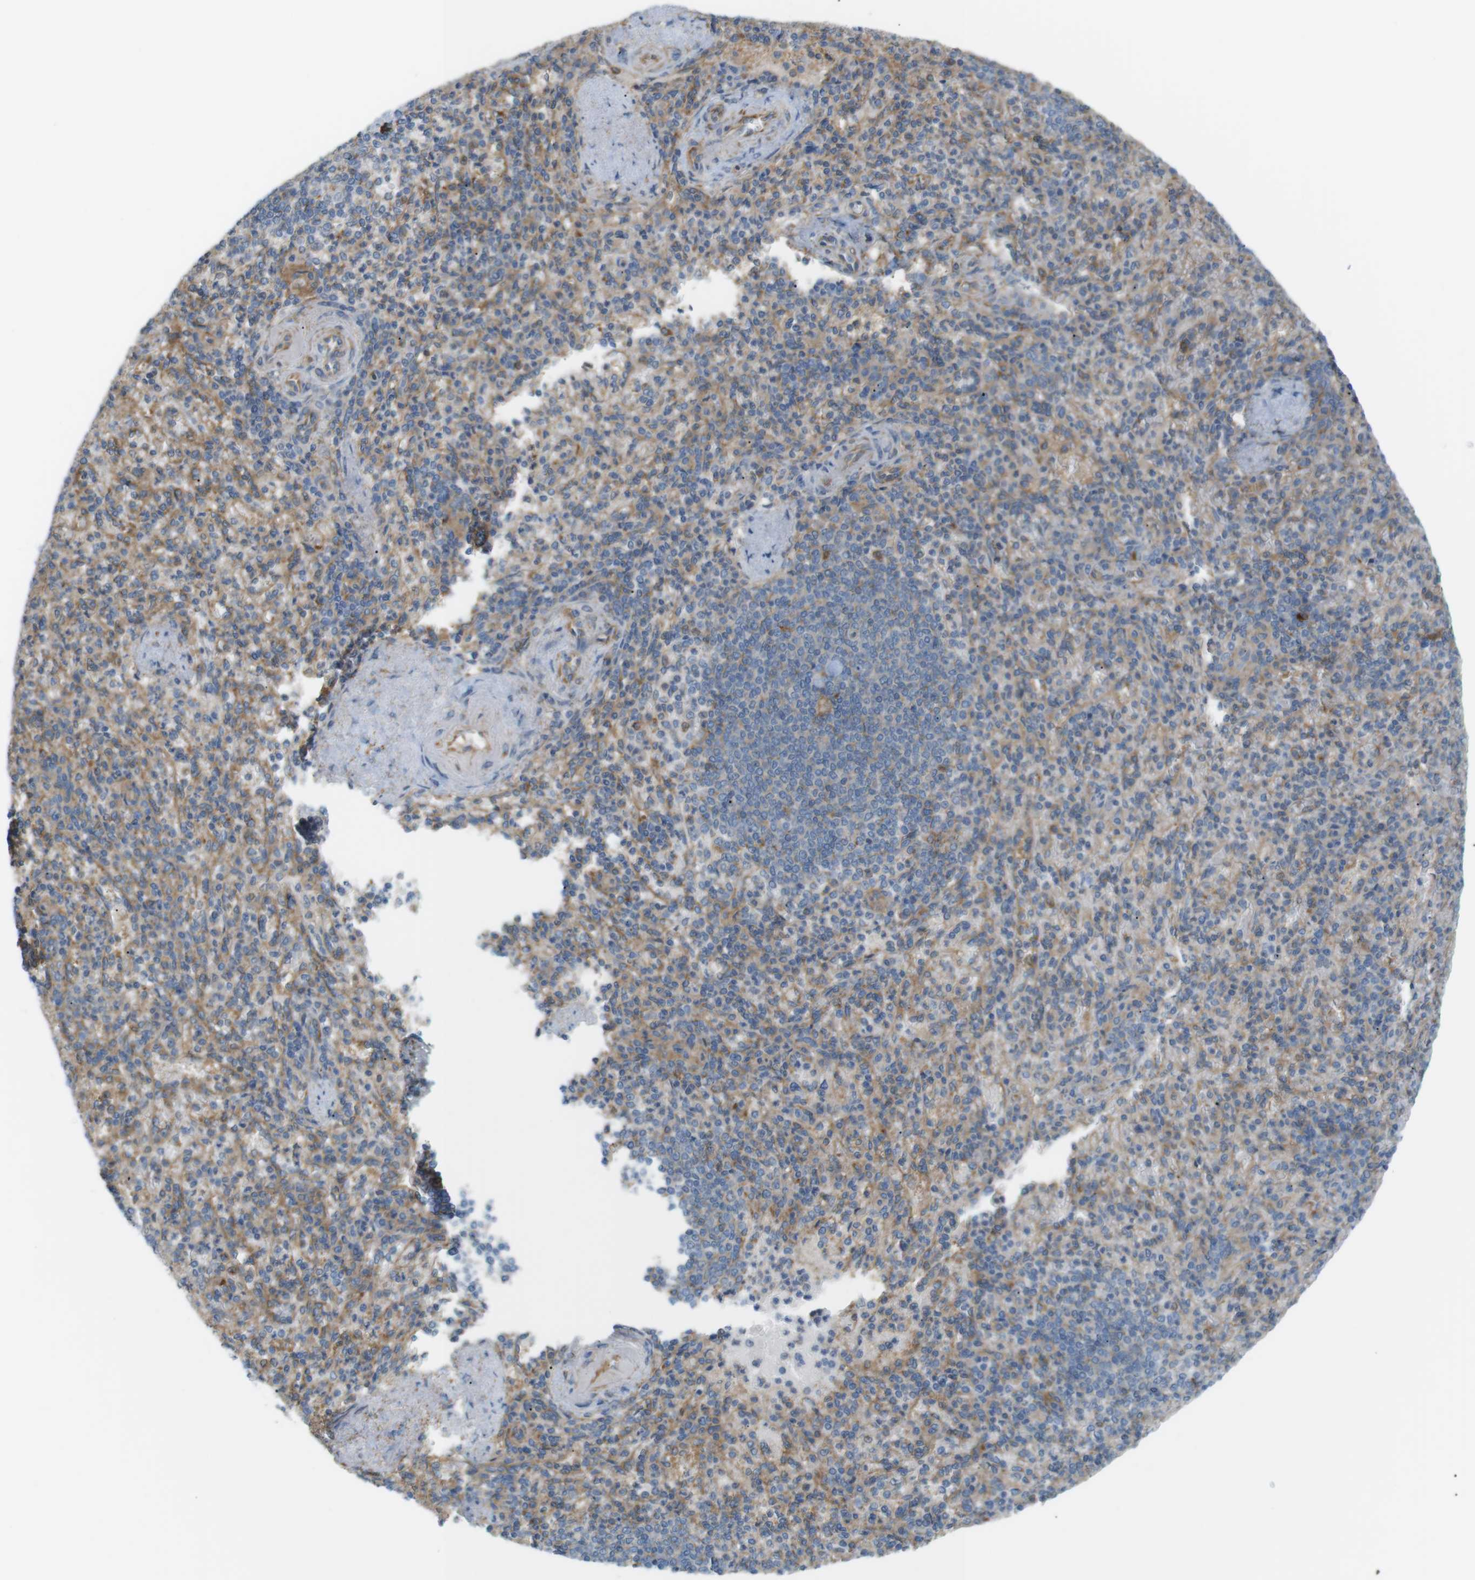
{"staining": {"intensity": "moderate", "quantity": "25%-75%", "location": "cytoplasmic/membranous"}, "tissue": "spleen", "cell_type": "Cells in red pulp", "image_type": "normal", "snomed": [{"axis": "morphology", "description": "Normal tissue, NOS"}, {"axis": "topography", "description": "Spleen"}], "caption": "IHC micrograph of normal human spleen stained for a protein (brown), which exhibits medium levels of moderate cytoplasmic/membranous positivity in approximately 25%-75% of cells in red pulp.", "gene": "PEPD", "patient": {"sex": "female", "age": 74}}